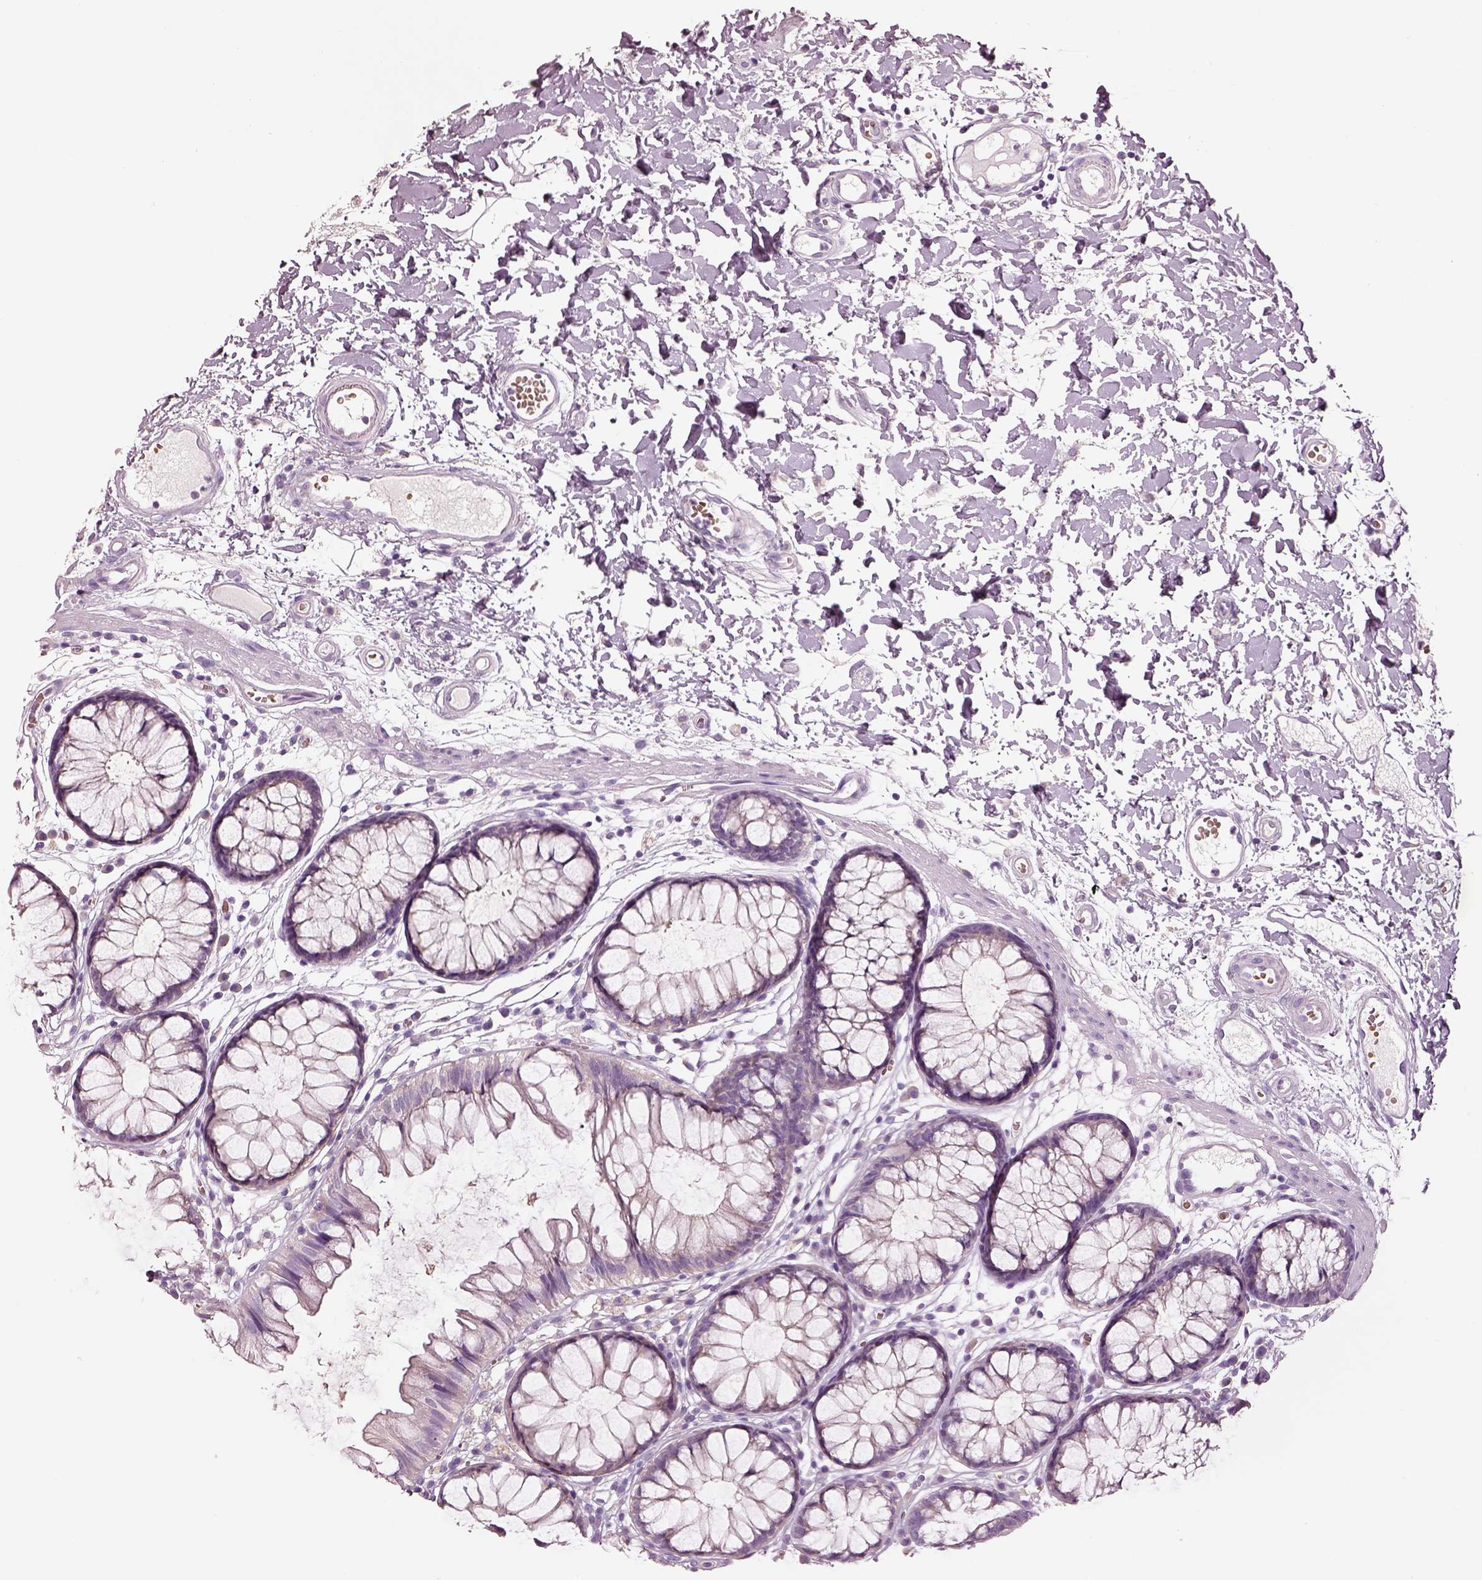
{"staining": {"intensity": "negative", "quantity": "none", "location": "none"}, "tissue": "colon", "cell_type": "Endothelial cells", "image_type": "normal", "snomed": [{"axis": "morphology", "description": "Normal tissue, NOS"}, {"axis": "morphology", "description": "Adenocarcinoma, NOS"}, {"axis": "topography", "description": "Colon"}], "caption": "An immunohistochemistry (IHC) photomicrograph of normal colon is shown. There is no staining in endothelial cells of colon. (Immunohistochemistry (ihc), brightfield microscopy, high magnification).", "gene": "ELSPBP1", "patient": {"sex": "male", "age": 65}}